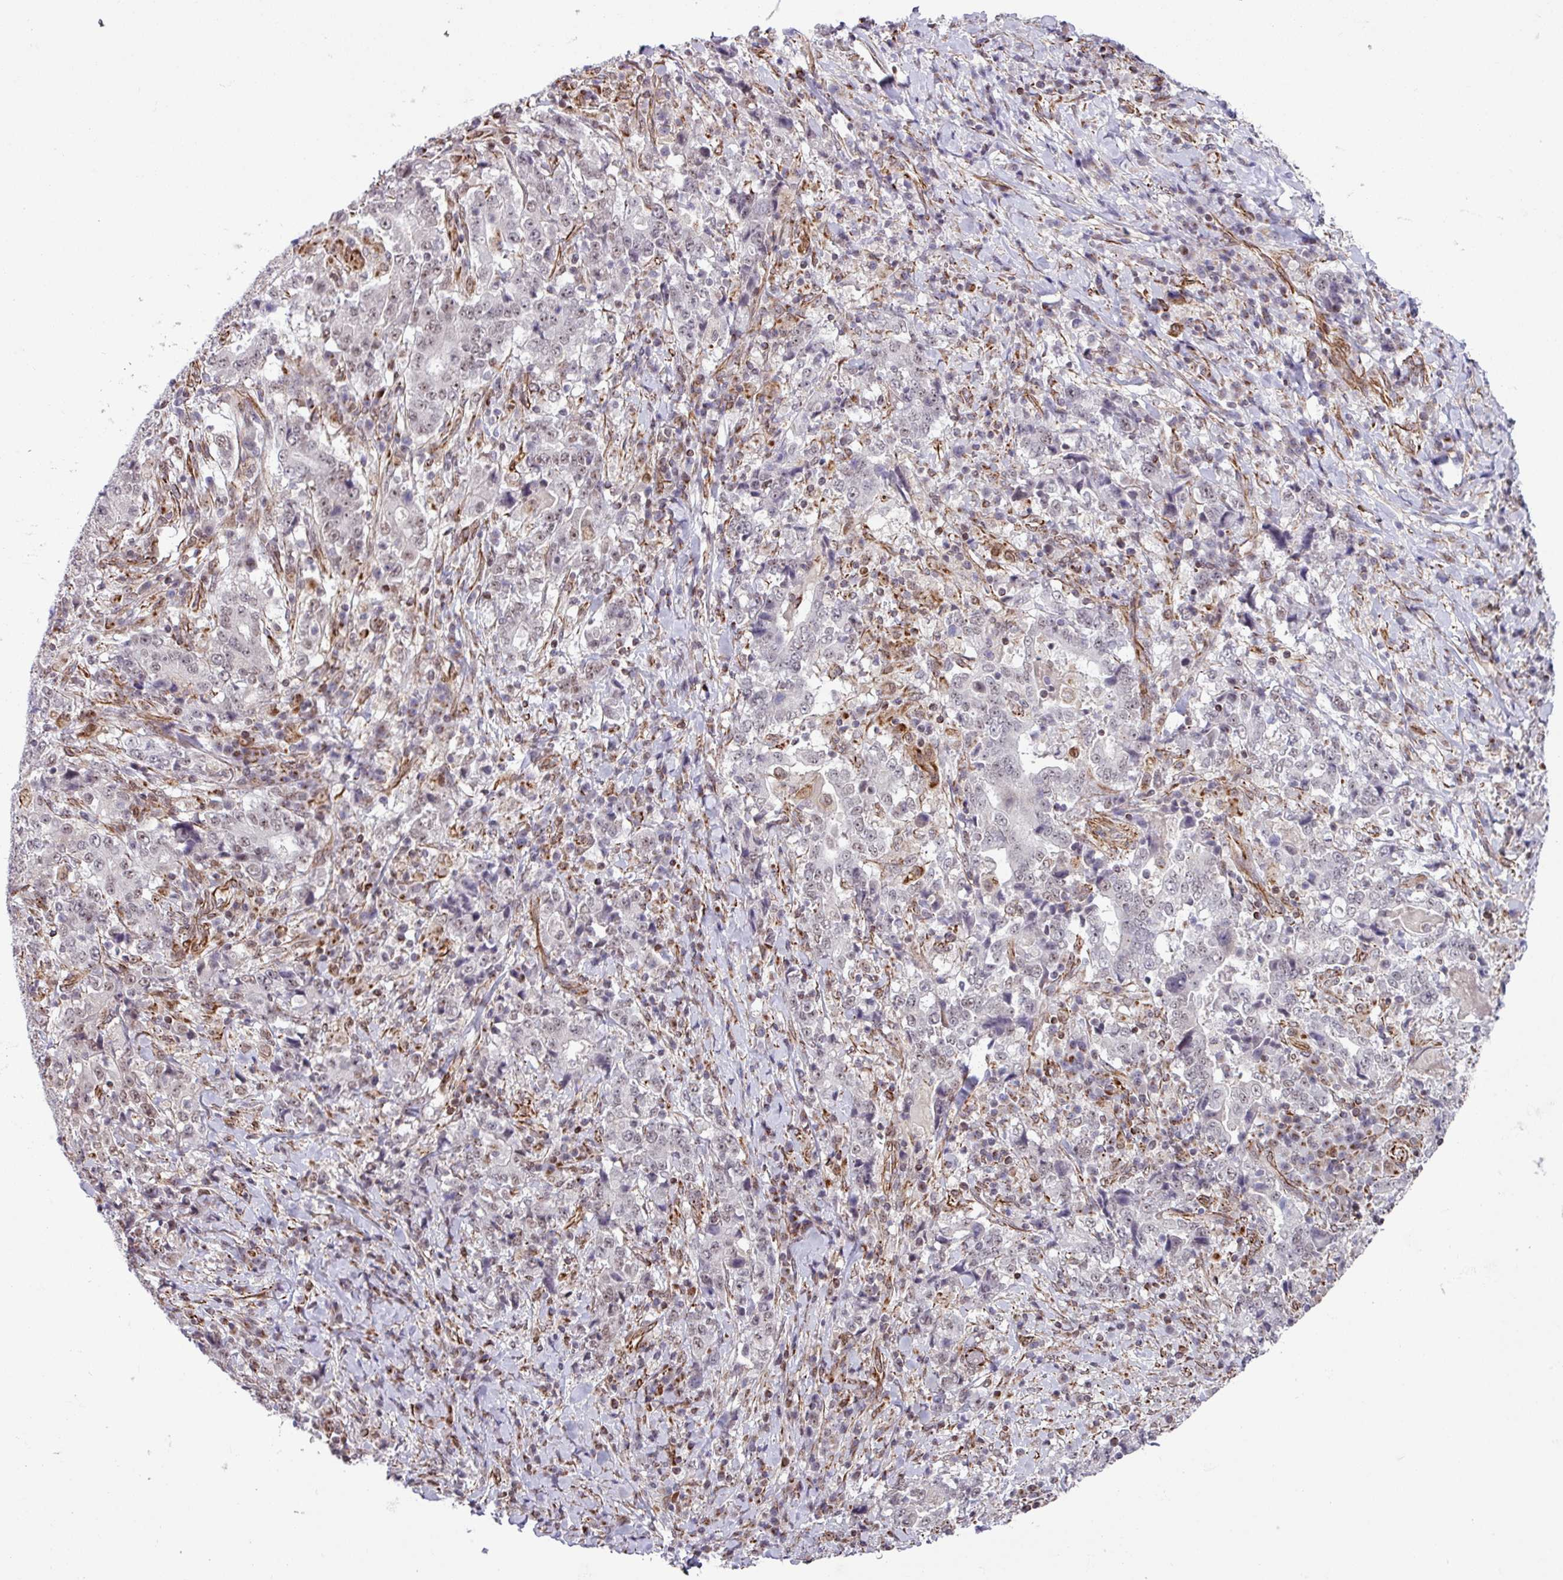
{"staining": {"intensity": "weak", "quantity": "25%-75%", "location": "nuclear"}, "tissue": "stomach cancer", "cell_type": "Tumor cells", "image_type": "cancer", "snomed": [{"axis": "morphology", "description": "Normal tissue, NOS"}, {"axis": "morphology", "description": "Adenocarcinoma, NOS"}, {"axis": "topography", "description": "Stomach, upper"}, {"axis": "topography", "description": "Stomach"}], "caption": "Adenocarcinoma (stomach) tissue reveals weak nuclear expression in about 25%-75% of tumor cells, visualized by immunohistochemistry. (Brightfield microscopy of DAB IHC at high magnification).", "gene": "CHD3", "patient": {"sex": "male", "age": 59}}